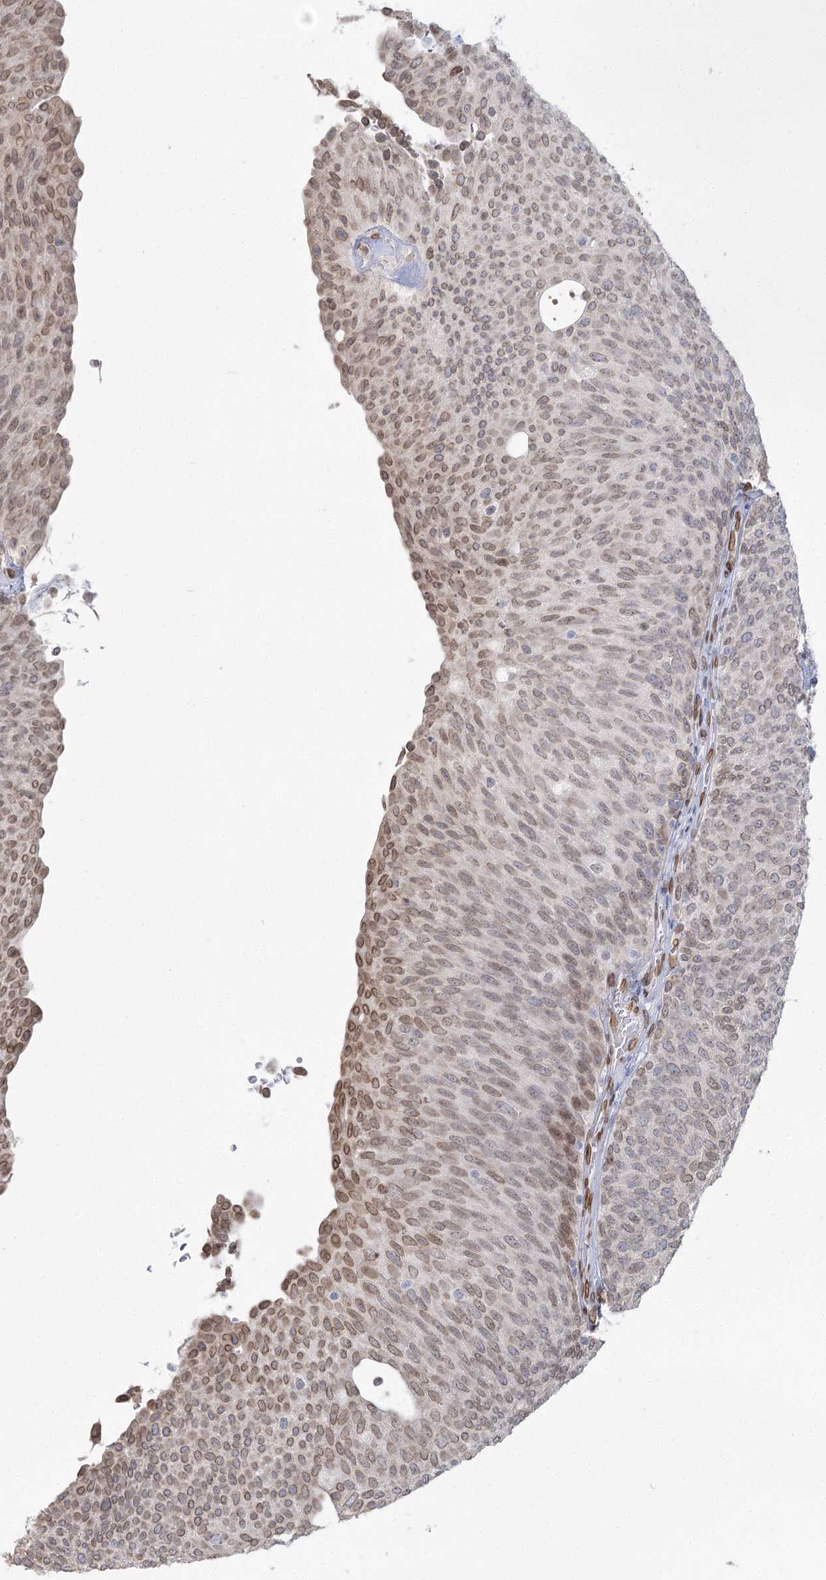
{"staining": {"intensity": "moderate", "quantity": ">75%", "location": "cytoplasmic/membranous,nuclear"}, "tissue": "urothelial cancer", "cell_type": "Tumor cells", "image_type": "cancer", "snomed": [{"axis": "morphology", "description": "Urothelial carcinoma, Low grade"}, {"axis": "topography", "description": "Urinary bladder"}], "caption": "A high-resolution image shows immunohistochemistry (IHC) staining of urothelial cancer, which exhibits moderate cytoplasmic/membranous and nuclear expression in approximately >75% of tumor cells. The protein of interest is shown in brown color, while the nuclei are stained blue.", "gene": "VWA5A", "patient": {"sex": "female", "age": 79}}